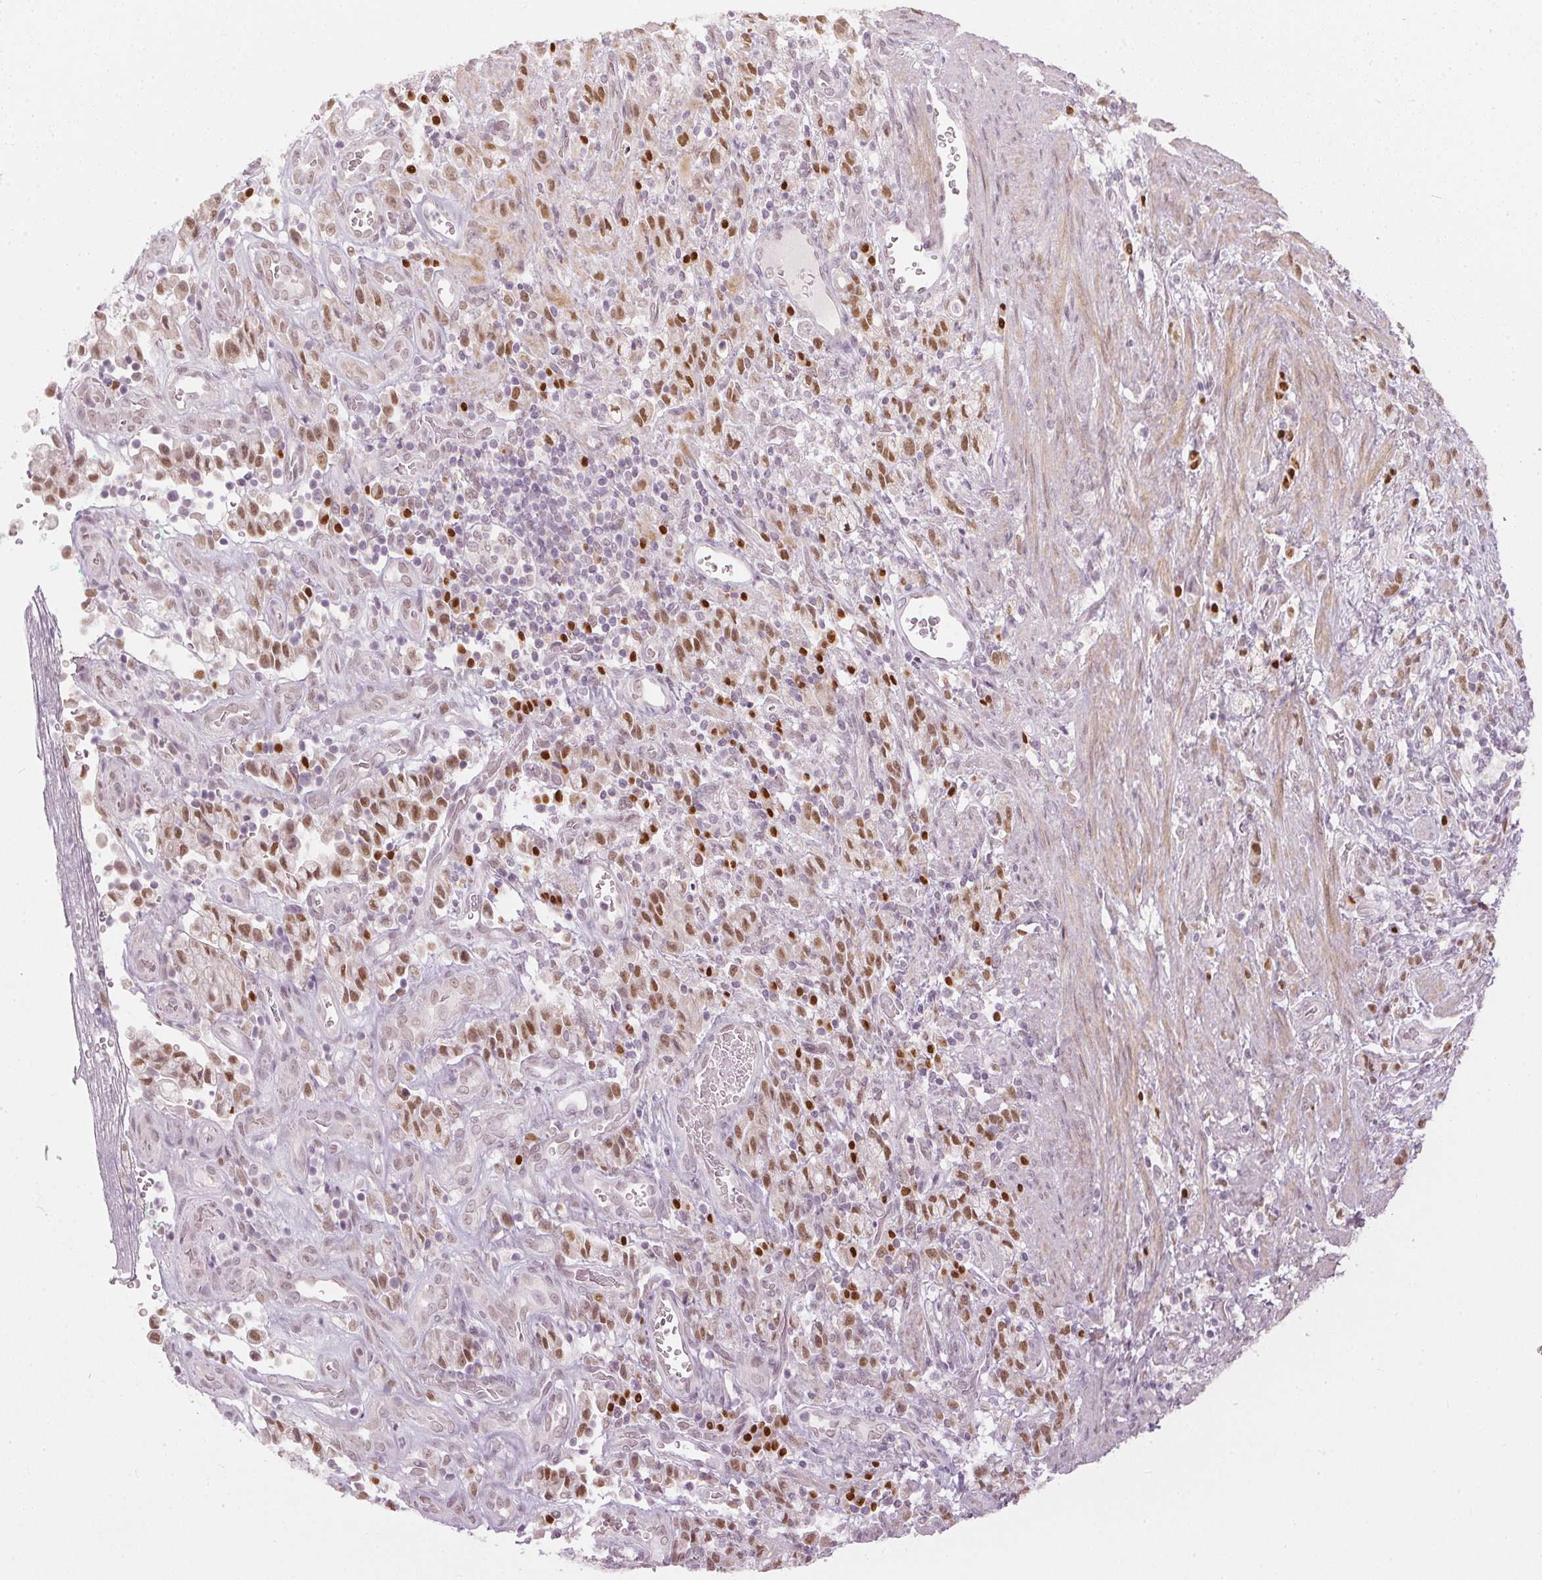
{"staining": {"intensity": "moderate", "quantity": ">75%", "location": "nuclear"}, "tissue": "stomach cancer", "cell_type": "Tumor cells", "image_type": "cancer", "snomed": [{"axis": "morphology", "description": "Adenocarcinoma, NOS"}, {"axis": "topography", "description": "Stomach"}], "caption": "IHC photomicrograph of human stomach adenocarcinoma stained for a protein (brown), which demonstrates medium levels of moderate nuclear positivity in about >75% of tumor cells.", "gene": "SLC39A3", "patient": {"sex": "male", "age": 77}}